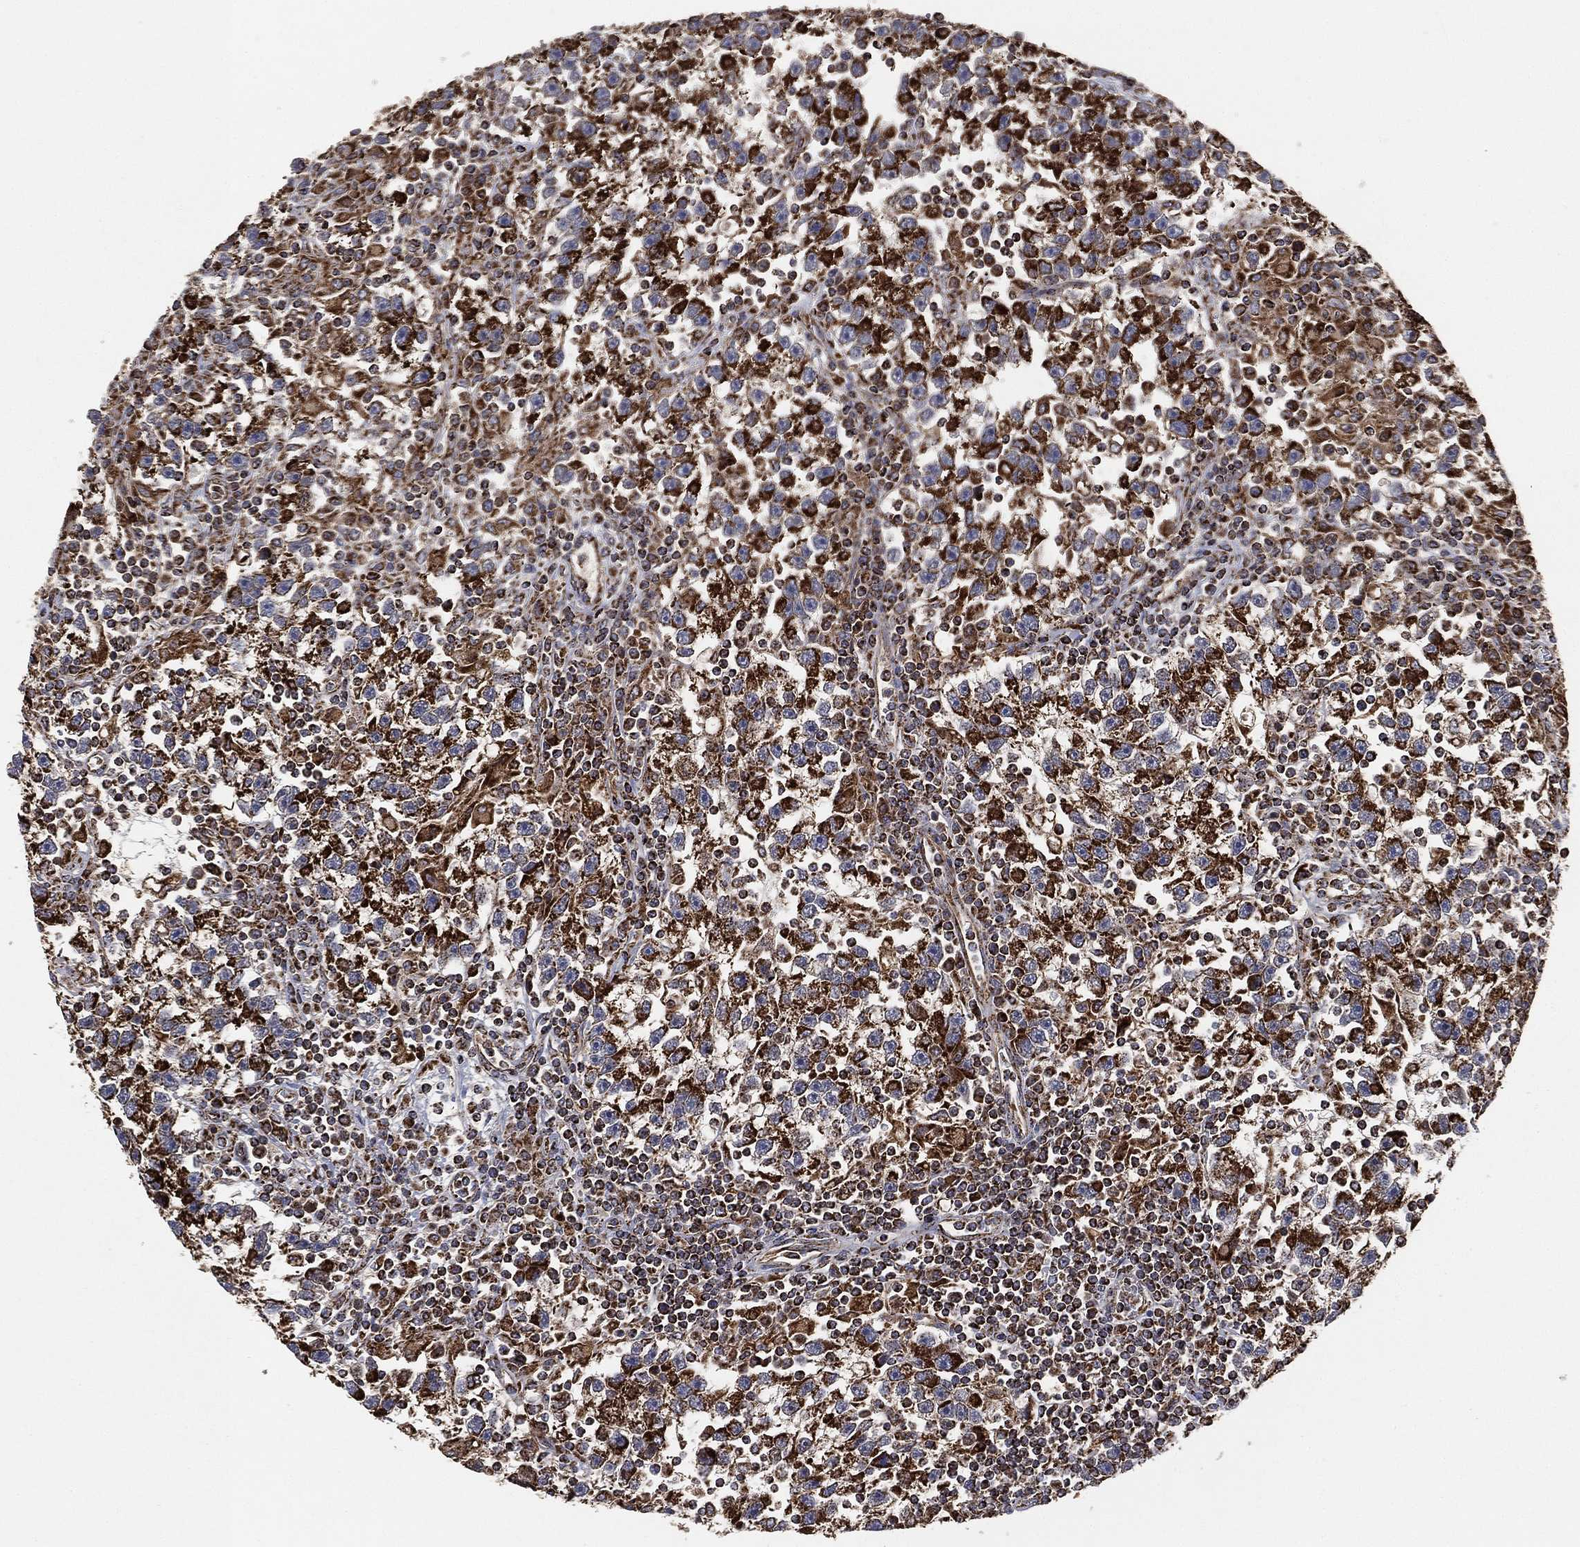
{"staining": {"intensity": "strong", "quantity": ">75%", "location": "cytoplasmic/membranous"}, "tissue": "testis cancer", "cell_type": "Tumor cells", "image_type": "cancer", "snomed": [{"axis": "morphology", "description": "Seminoma, NOS"}, {"axis": "topography", "description": "Testis"}], "caption": "A micrograph of seminoma (testis) stained for a protein displays strong cytoplasmic/membranous brown staining in tumor cells.", "gene": "SLC38A7", "patient": {"sex": "male", "age": 47}}